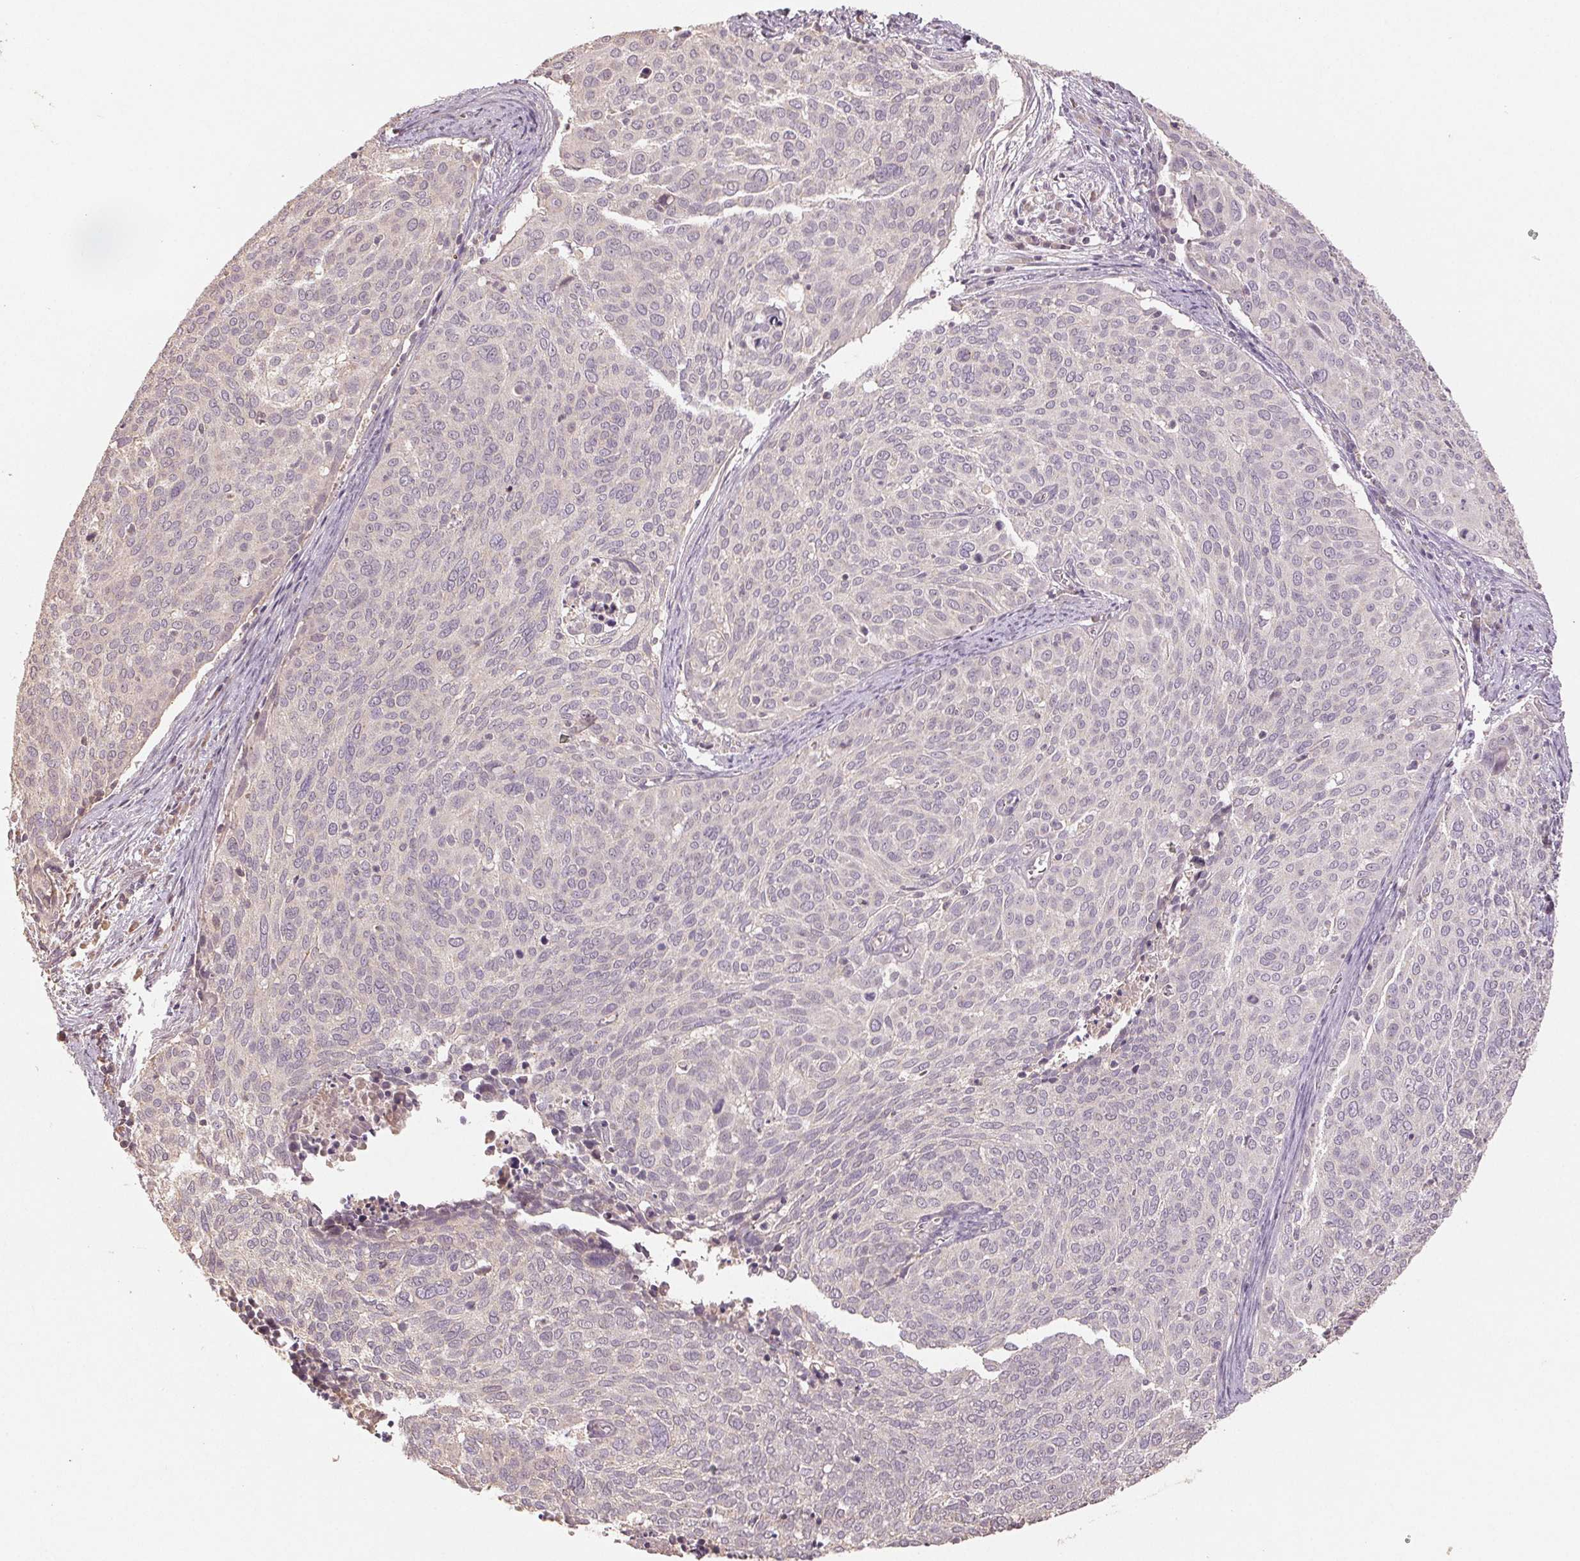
{"staining": {"intensity": "negative", "quantity": "none", "location": "none"}, "tissue": "cervical cancer", "cell_type": "Tumor cells", "image_type": "cancer", "snomed": [{"axis": "morphology", "description": "Squamous cell carcinoma, NOS"}, {"axis": "topography", "description": "Cervix"}], "caption": "A micrograph of cervical squamous cell carcinoma stained for a protein reveals no brown staining in tumor cells.", "gene": "COX14", "patient": {"sex": "female", "age": 39}}